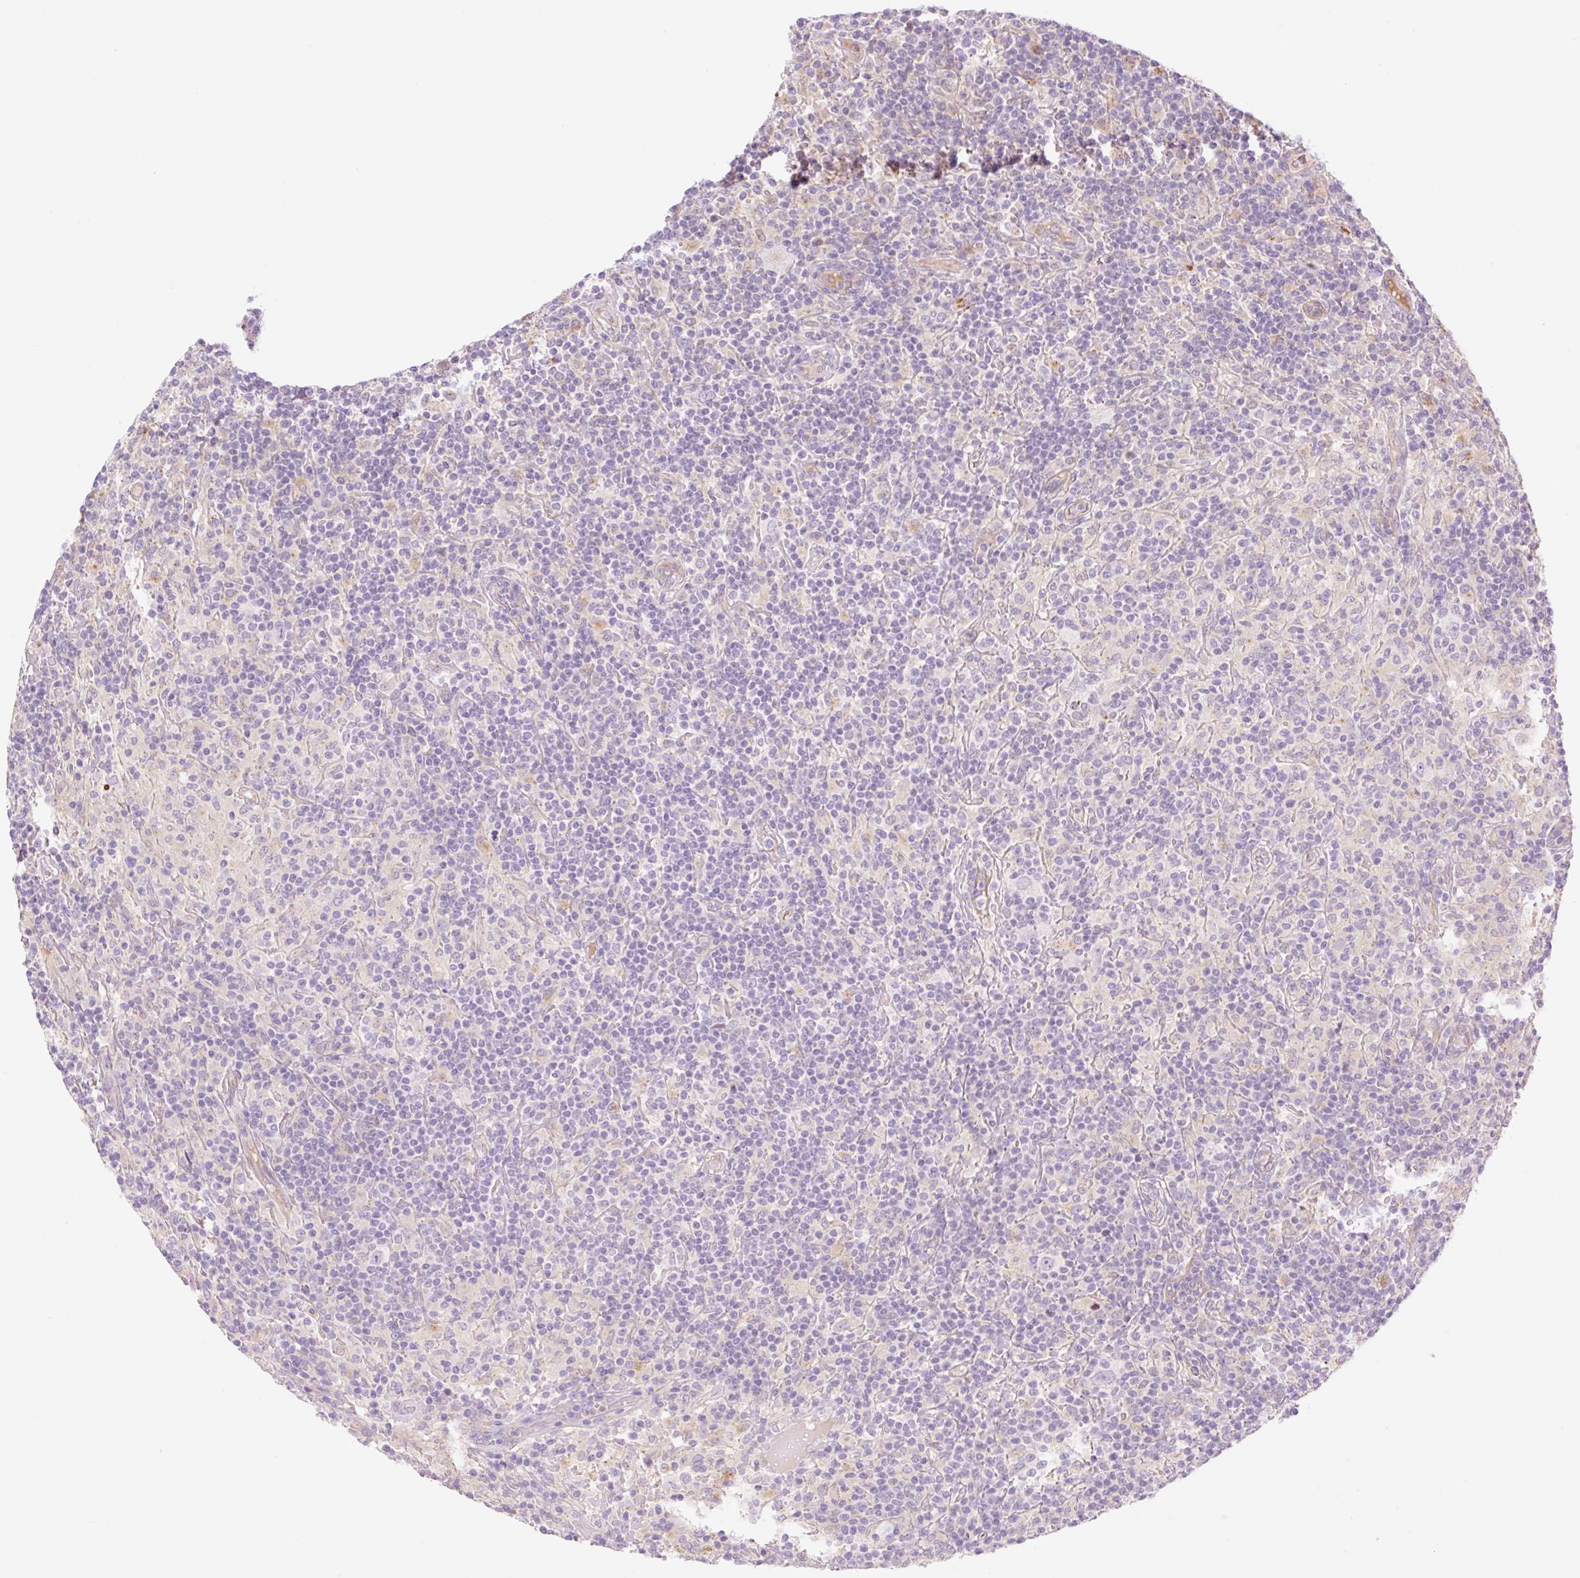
{"staining": {"intensity": "negative", "quantity": "none", "location": "none"}, "tissue": "lymphoma", "cell_type": "Tumor cells", "image_type": "cancer", "snomed": [{"axis": "morphology", "description": "Hodgkin's disease, NOS"}, {"axis": "topography", "description": "Lymph node"}], "caption": "This image is of lymphoma stained with immunohistochemistry to label a protein in brown with the nuclei are counter-stained blue. There is no expression in tumor cells.", "gene": "NLRP5", "patient": {"sex": "male", "age": 70}}